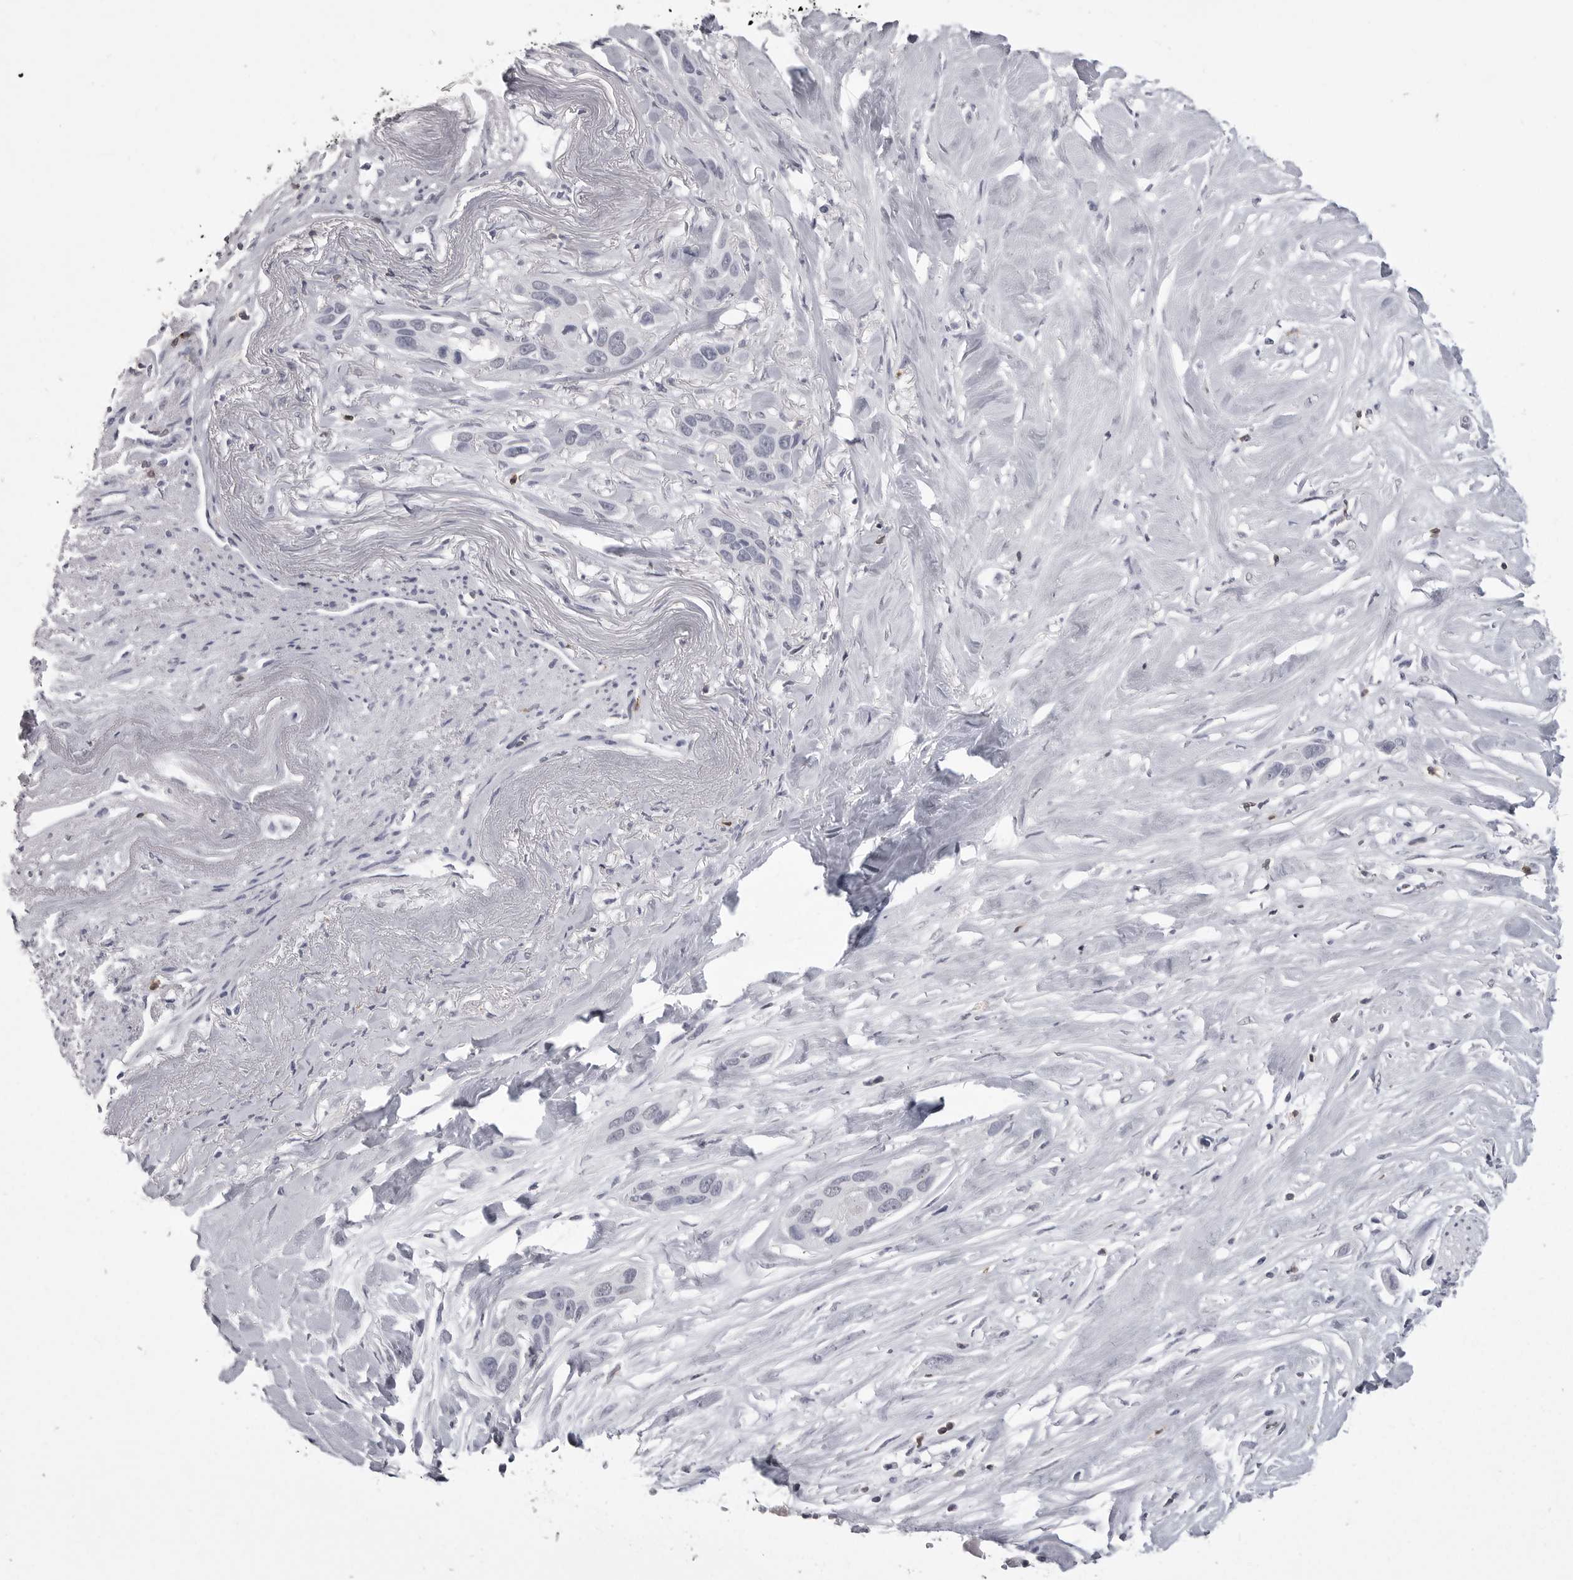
{"staining": {"intensity": "negative", "quantity": "none", "location": "none"}, "tissue": "pancreatic cancer", "cell_type": "Tumor cells", "image_type": "cancer", "snomed": [{"axis": "morphology", "description": "Adenocarcinoma, NOS"}, {"axis": "topography", "description": "Pancreas"}], "caption": "Tumor cells show no significant protein expression in adenocarcinoma (pancreatic). (Brightfield microscopy of DAB (3,3'-diaminobenzidine) immunohistochemistry at high magnification).", "gene": "ITGAL", "patient": {"sex": "female", "age": 60}}